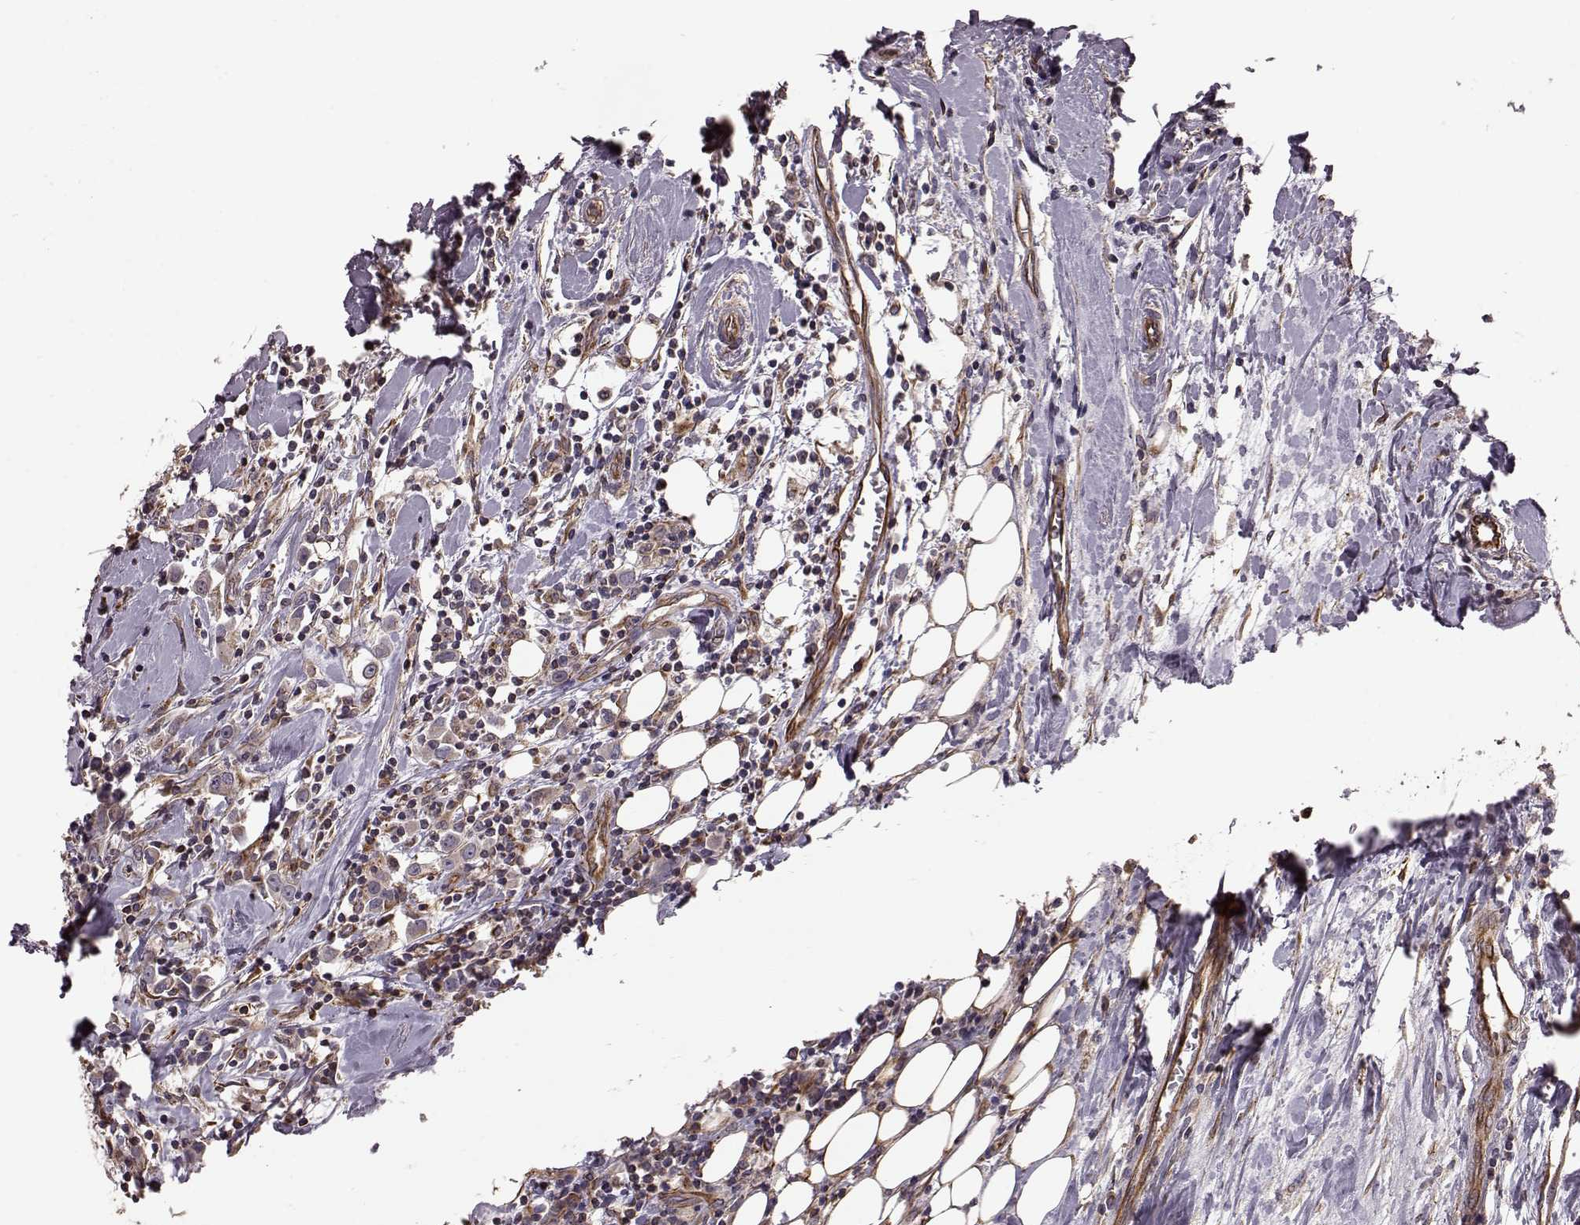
{"staining": {"intensity": "weak", "quantity": ">75%", "location": "cytoplasmic/membranous"}, "tissue": "breast cancer", "cell_type": "Tumor cells", "image_type": "cancer", "snomed": [{"axis": "morphology", "description": "Duct carcinoma"}, {"axis": "topography", "description": "Breast"}], "caption": "Weak cytoplasmic/membranous expression for a protein is identified in approximately >75% of tumor cells of breast cancer (intraductal carcinoma) using immunohistochemistry (IHC).", "gene": "NTF3", "patient": {"sex": "female", "age": 61}}